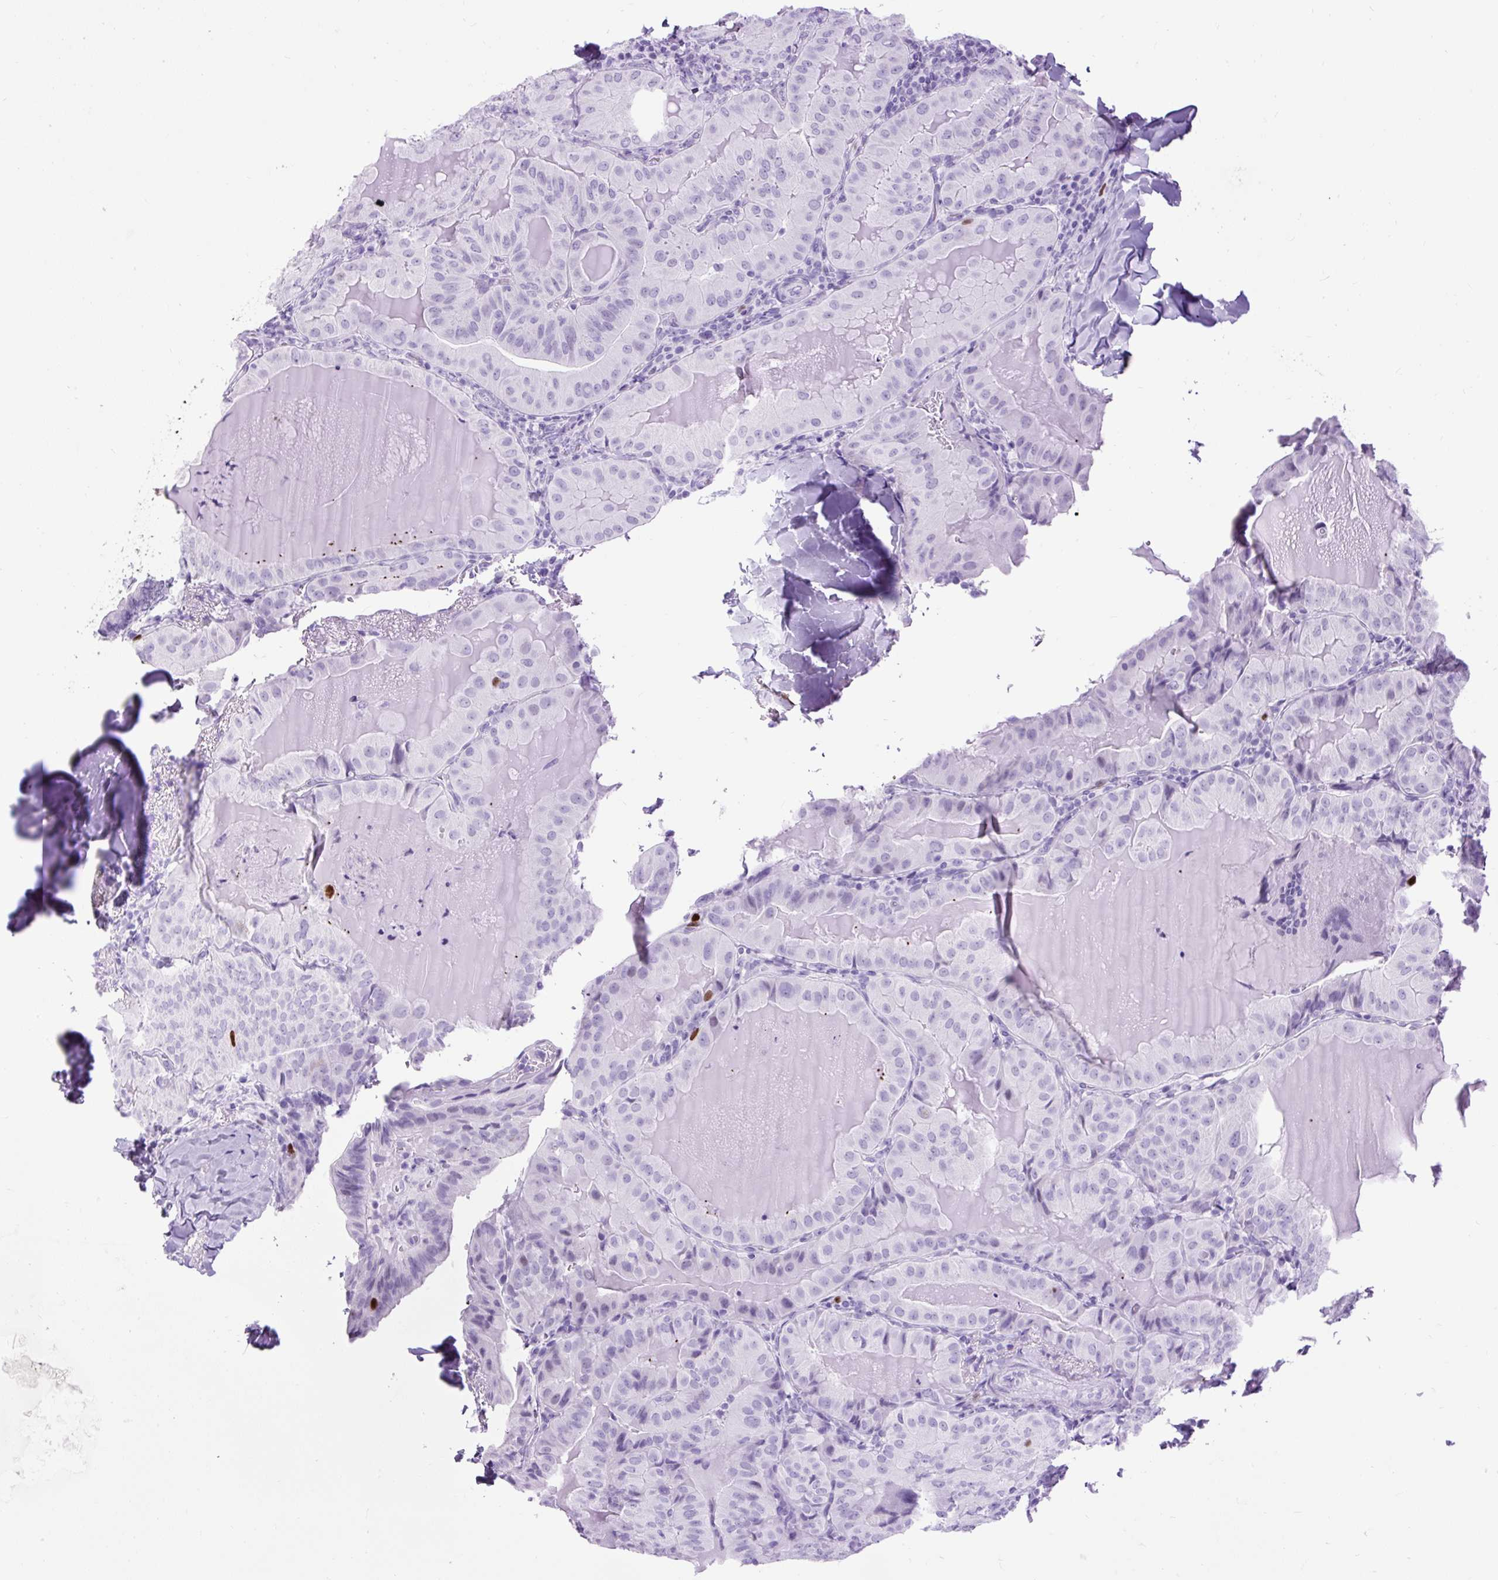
{"staining": {"intensity": "moderate", "quantity": "<25%", "location": "nuclear"}, "tissue": "thyroid cancer", "cell_type": "Tumor cells", "image_type": "cancer", "snomed": [{"axis": "morphology", "description": "Papillary adenocarcinoma, NOS"}, {"axis": "topography", "description": "Thyroid gland"}], "caption": "DAB immunohistochemical staining of human thyroid papillary adenocarcinoma demonstrates moderate nuclear protein staining in approximately <25% of tumor cells.", "gene": "RACGAP1", "patient": {"sex": "female", "age": 68}}